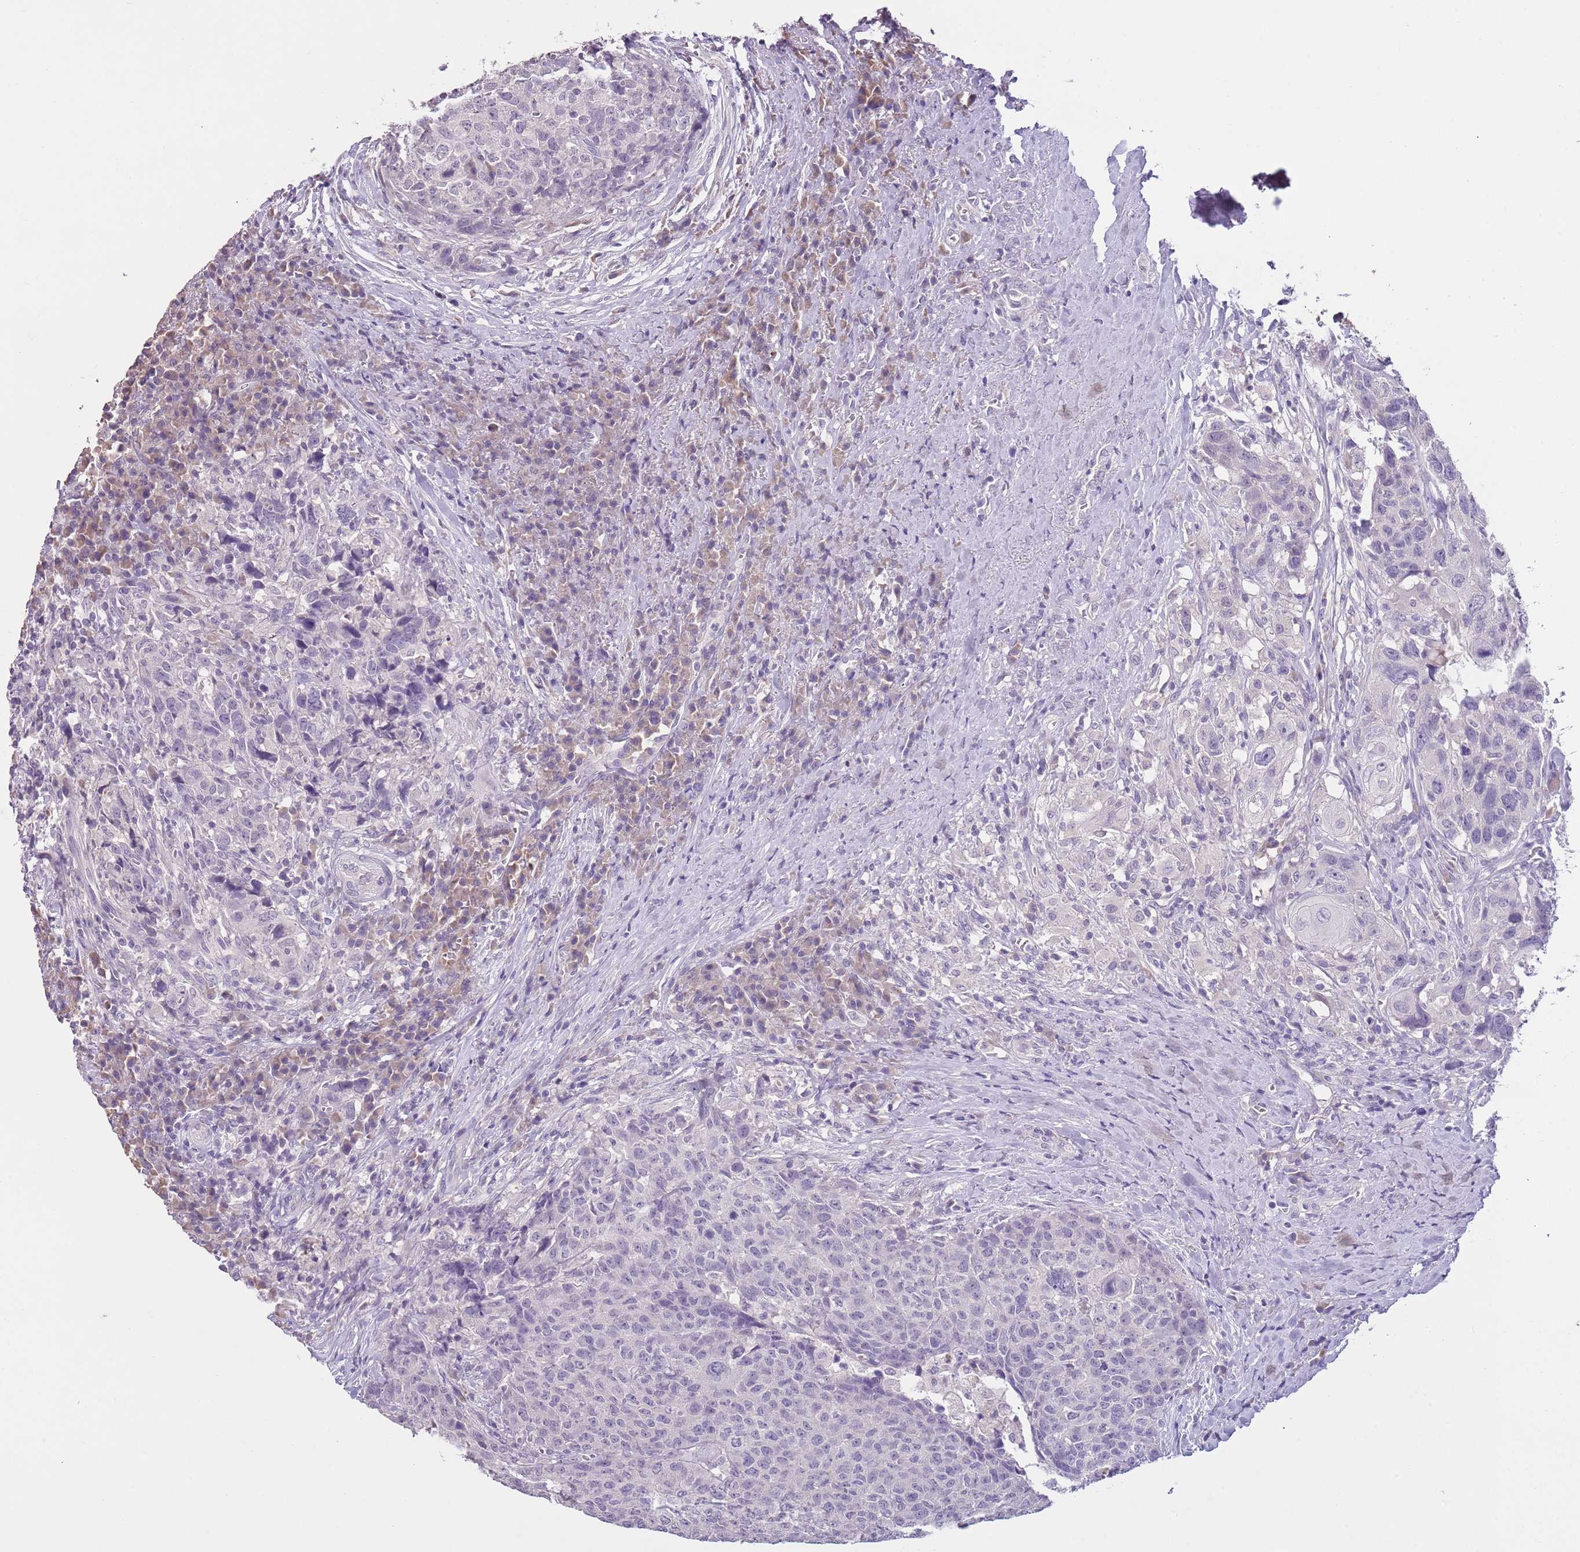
{"staining": {"intensity": "negative", "quantity": "none", "location": "none"}, "tissue": "head and neck cancer", "cell_type": "Tumor cells", "image_type": "cancer", "snomed": [{"axis": "morphology", "description": "Squamous cell carcinoma, NOS"}, {"axis": "topography", "description": "Head-Neck"}], "caption": "This is a image of immunohistochemistry staining of squamous cell carcinoma (head and neck), which shows no positivity in tumor cells.", "gene": "SLC35E3", "patient": {"sex": "male", "age": 66}}